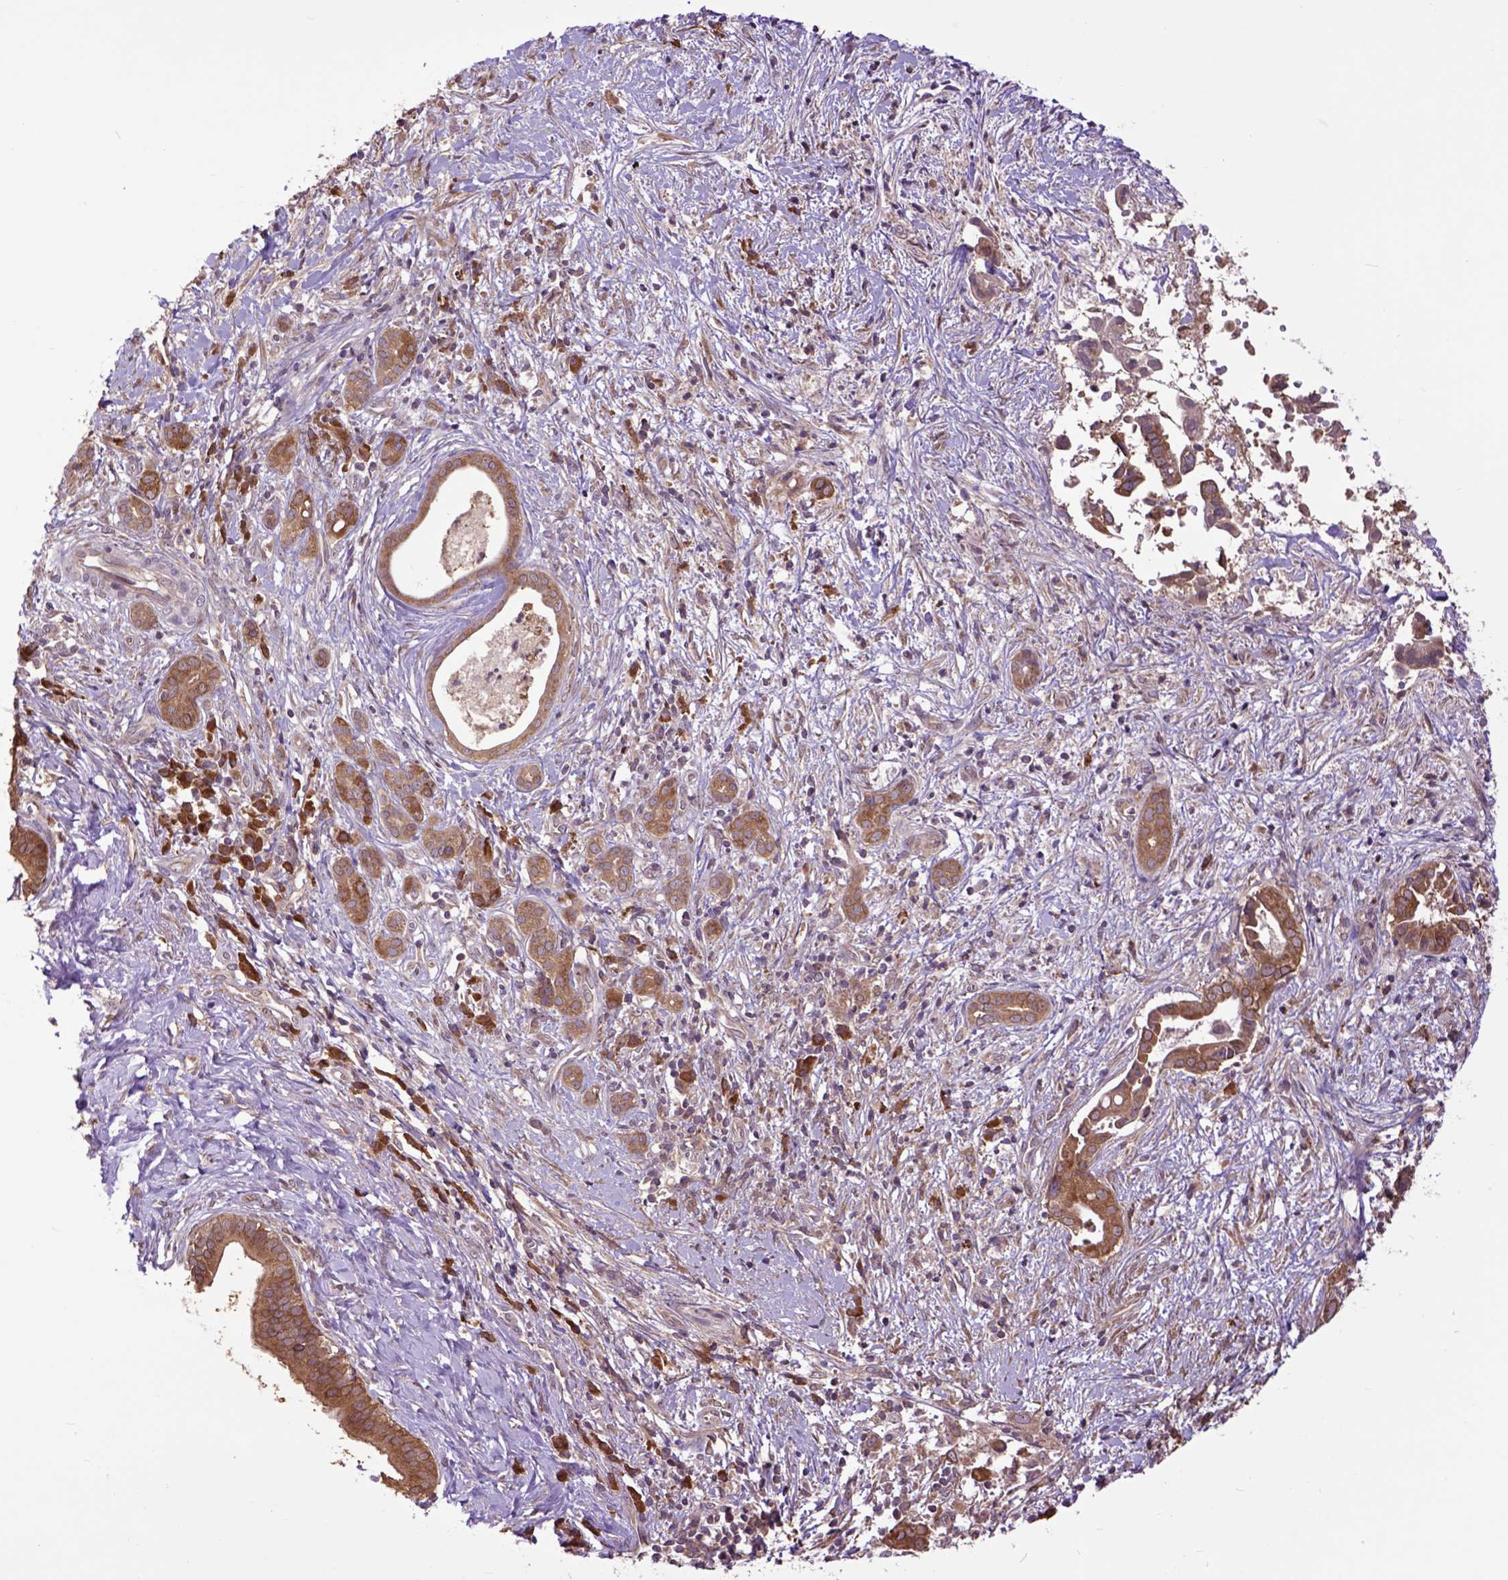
{"staining": {"intensity": "moderate", "quantity": ">75%", "location": "cytoplasmic/membranous"}, "tissue": "pancreatic cancer", "cell_type": "Tumor cells", "image_type": "cancer", "snomed": [{"axis": "morphology", "description": "Adenocarcinoma, NOS"}, {"axis": "topography", "description": "Pancreas"}], "caption": "Moderate cytoplasmic/membranous protein staining is identified in approximately >75% of tumor cells in pancreatic adenocarcinoma.", "gene": "ARL1", "patient": {"sex": "male", "age": 61}}